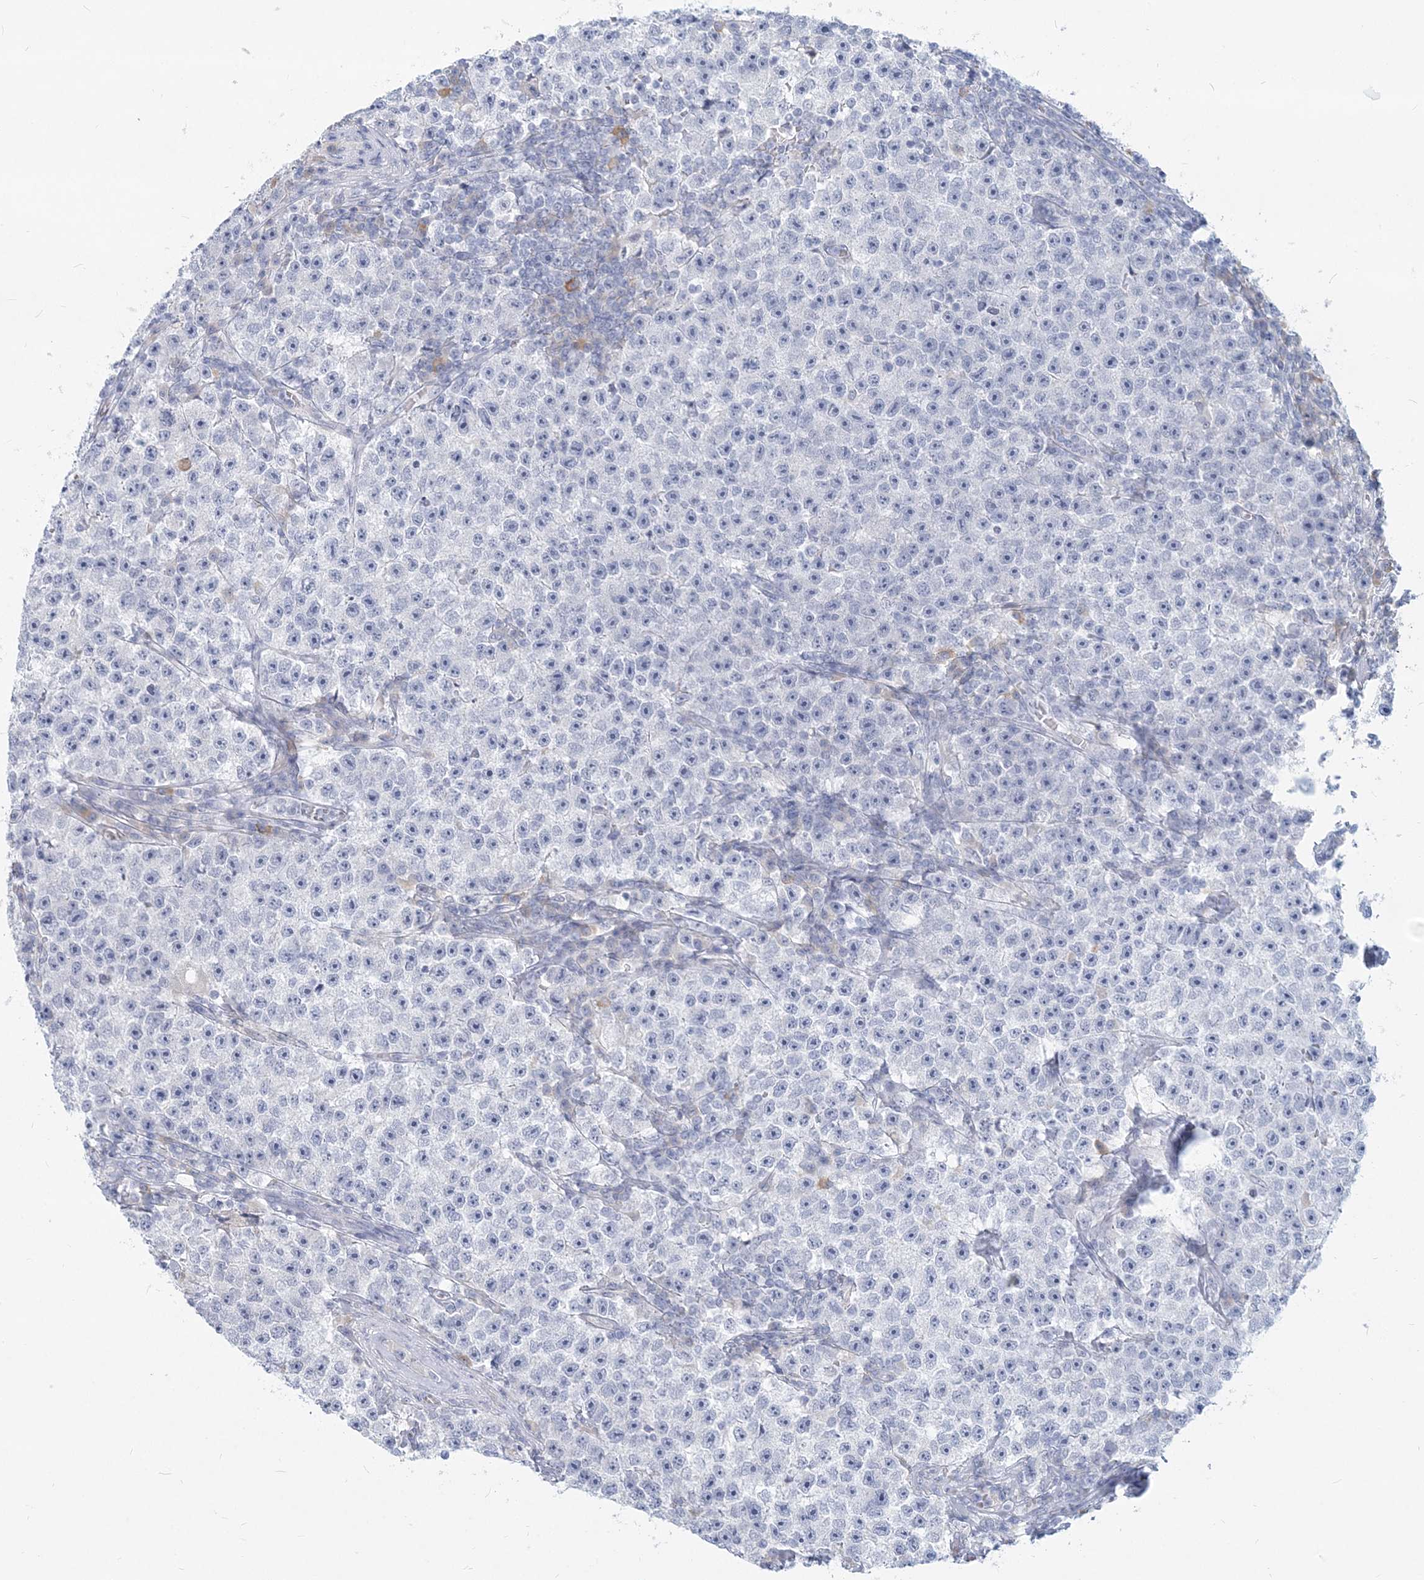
{"staining": {"intensity": "negative", "quantity": "none", "location": "none"}, "tissue": "testis cancer", "cell_type": "Tumor cells", "image_type": "cancer", "snomed": [{"axis": "morphology", "description": "Seminoma, NOS"}, {"axis": "topography", "description": "Testis"}], "caption": "Histopathology image shows no significant protein staining in tumor cells of testis cancer (seminoma).", "gene": "CSN1S1", "patient": {"sex": "male", "age": 22}}